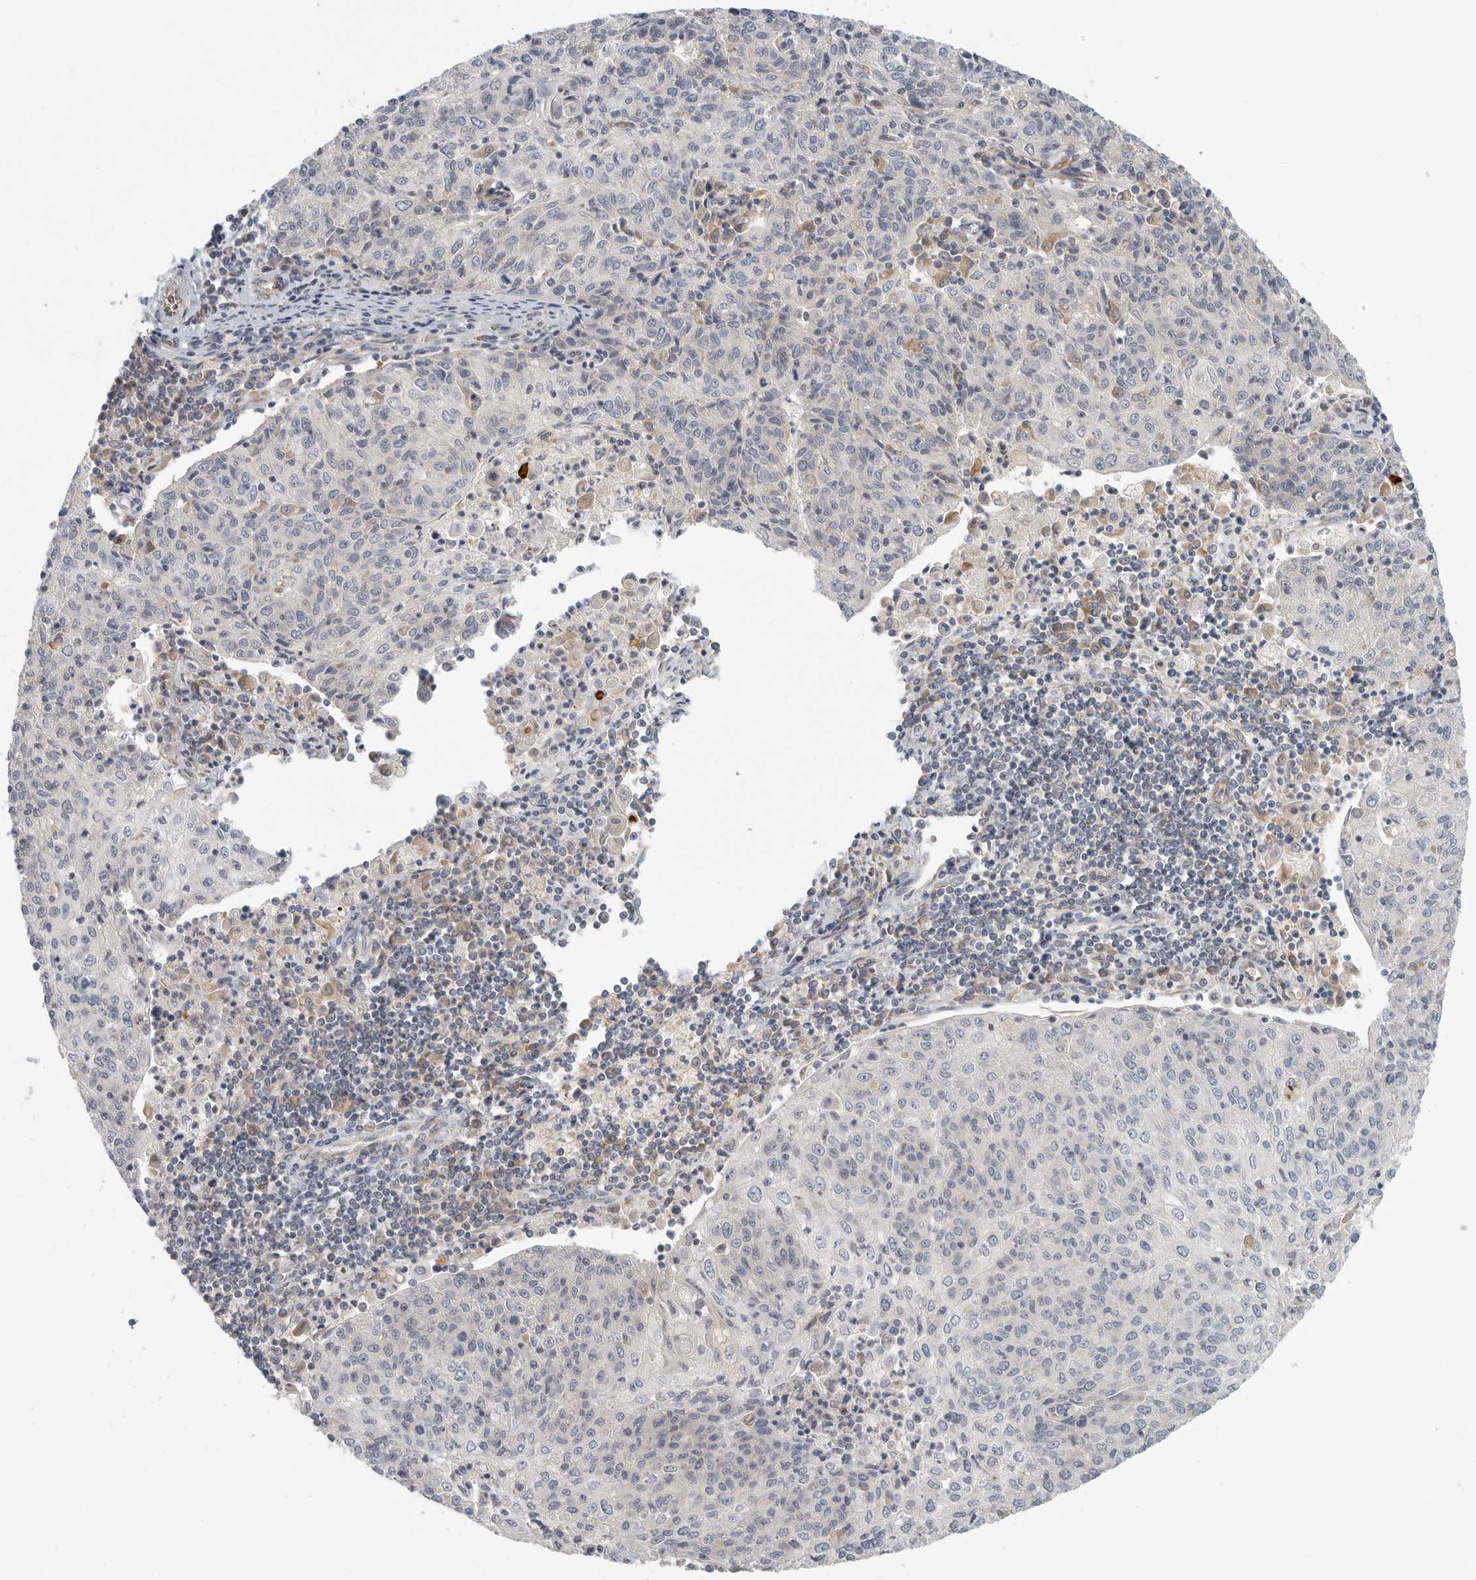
{"staining": {"intensity": "negative", "quantity": "none", "location": "none"}, "tissue": "cervical cancer", "cell_type": "Tumor cells", "image_type": "cancer", "snomed": [{"axis": "morphology", "description": "Squamous cell carcinoma, NOS"}, {"axis": "topography", "description": "Cervix"}], "caption": "IHC photomicrograph of neoplastic tissue: human squamous cell carcinoma (cervical) stained with DAB (3,3'-diaminobenzidine) demonstrates no significant protein staining in tumor cells.", "gene": "BCAP29", "patient": {"sex": "female", "age": 48}}